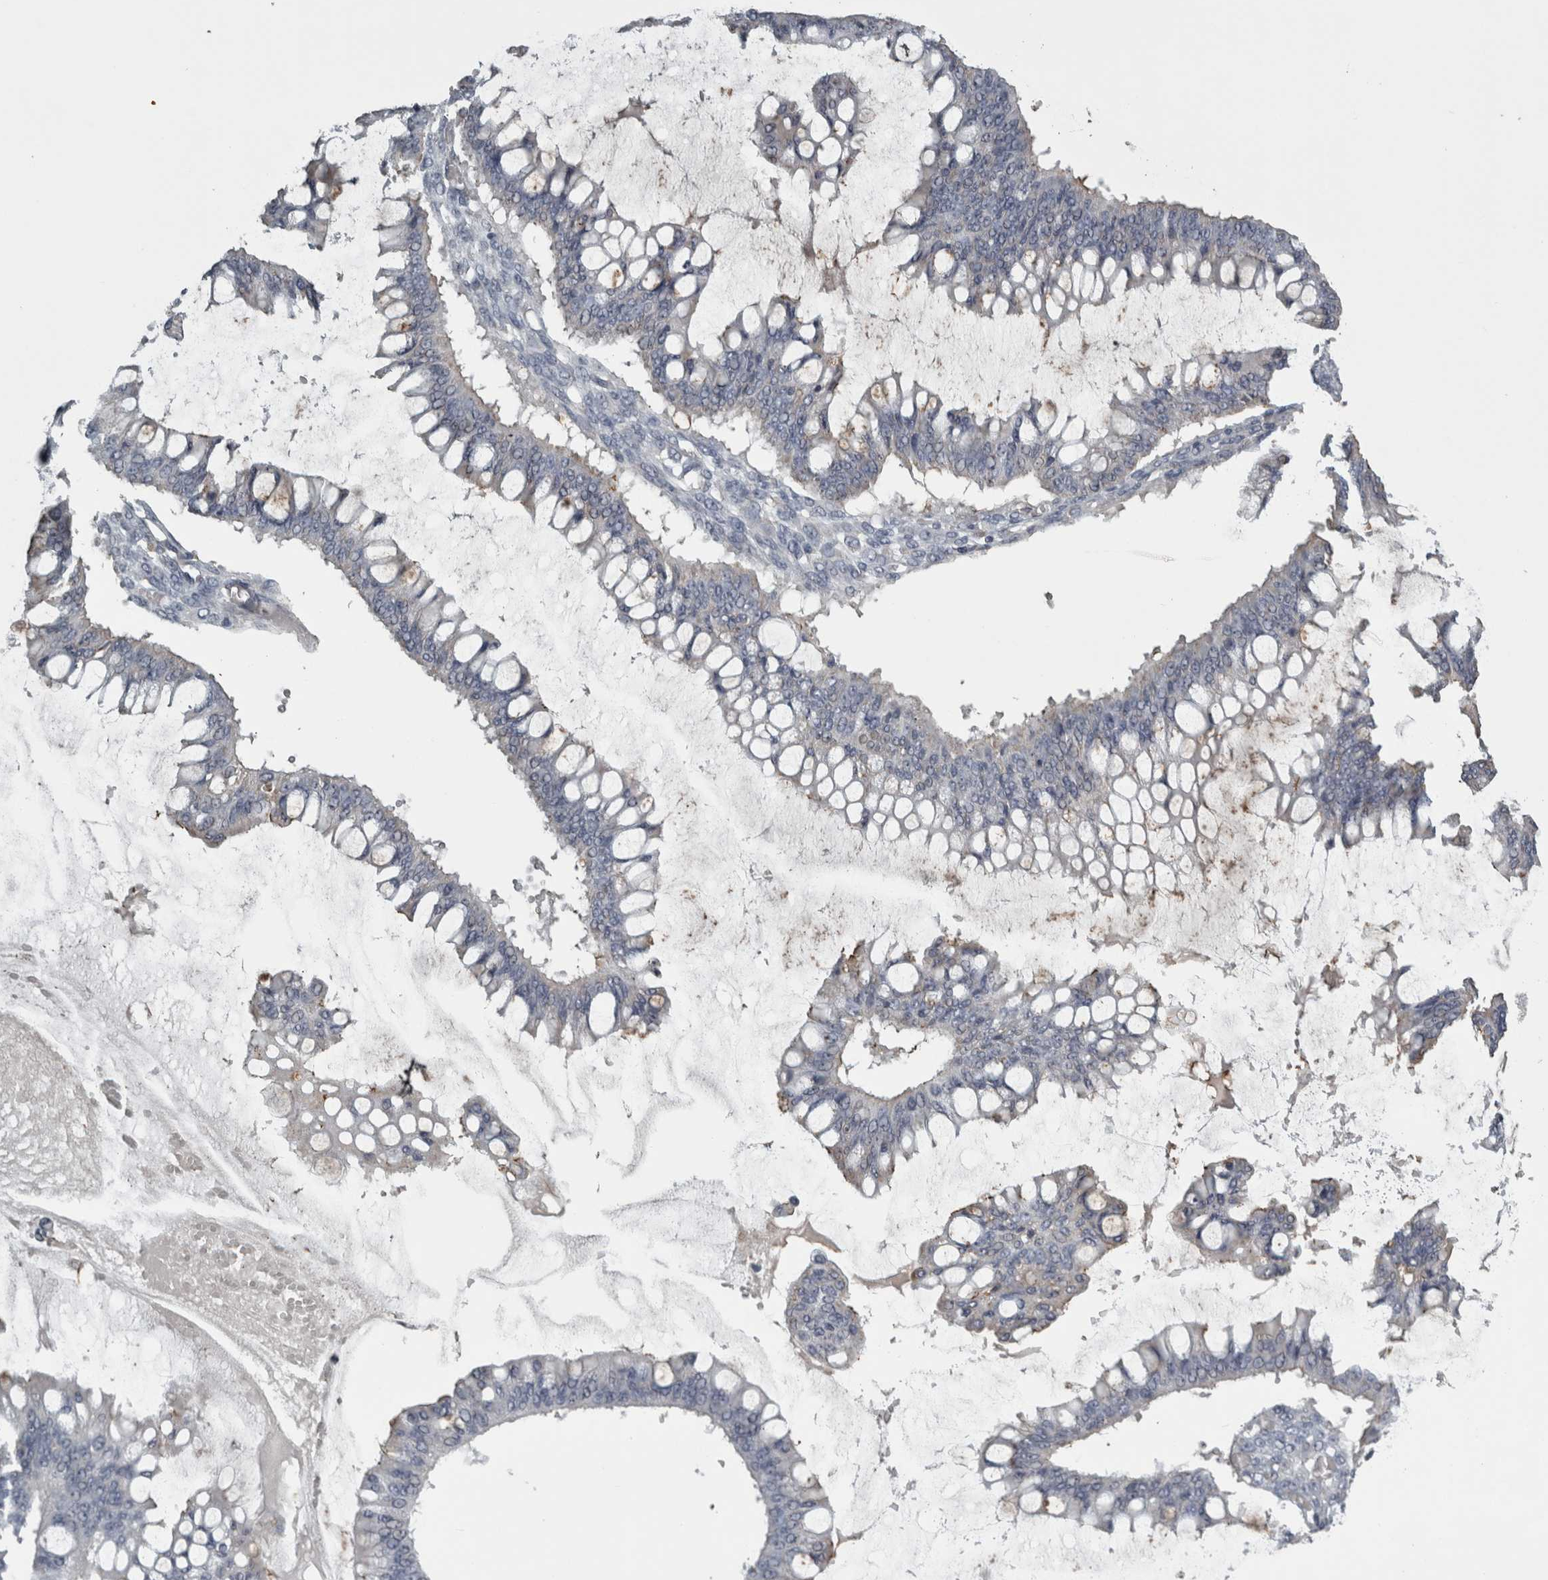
{"staining": {"intensity": "negative", "quantity": "none", "location": "none"}, "tissue": "ovarian cancer", "cell_type": "Tumor cells", "image_type": "cancer", "snomed": [{"axis": "morphology", "description": "Cystadenocarcinoma, mucinous, NOS"}, {"axis": "topography", "description": "Ovary"}], "caption": "Immunohistochemistry image of neoplastic tissue: ovarian mucinous cystadenocarcinoma stained with DAB displays no significant protein expression in tumor cells.", "gene": "FRK", "patient": {"sex": "female", "age": 73}}